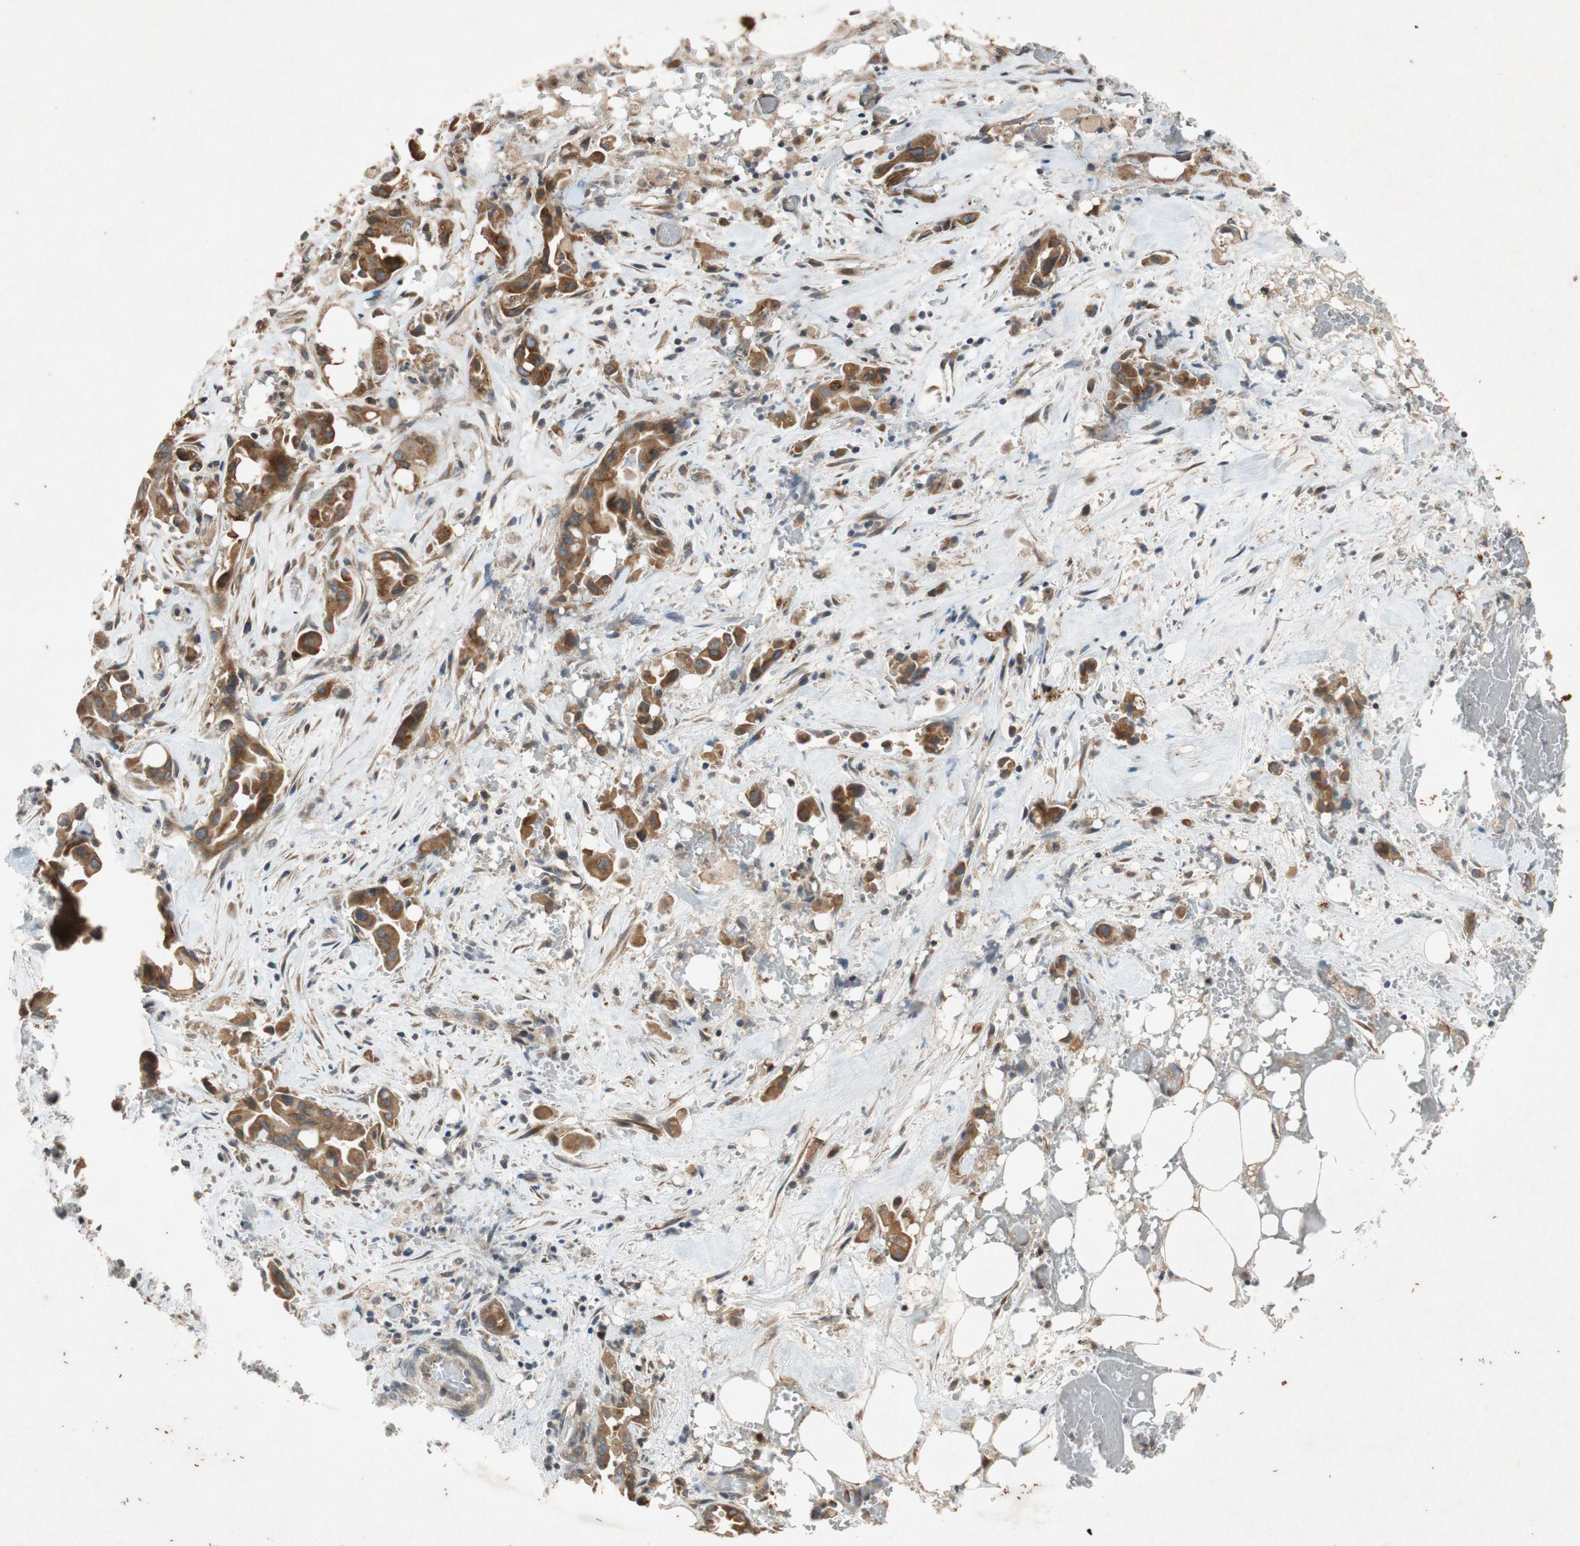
{"staining": {"intensity": "strong", "quantity": "25%-75%", "location": "cytoplasmic/membranous"}, "tissue": "liver cancer", "cell_type": "Tumor cells", "image_type": "cancer", "snomed": [{"axis": "morphology", "description": "Cholangiocarcinoma"}, {"axis": "topography", "description": "Liver"}], "caption": "Immunohistochemical staining of human cholangiocarcinoma (liver) displays high levels of strong cytoplasmic/membranous protein staining in about 25%-75% of tumor cells. Nuclei are stained in blue.", "gene": "ATP2C1", "patient": {"sex": "female", "age": 68}}